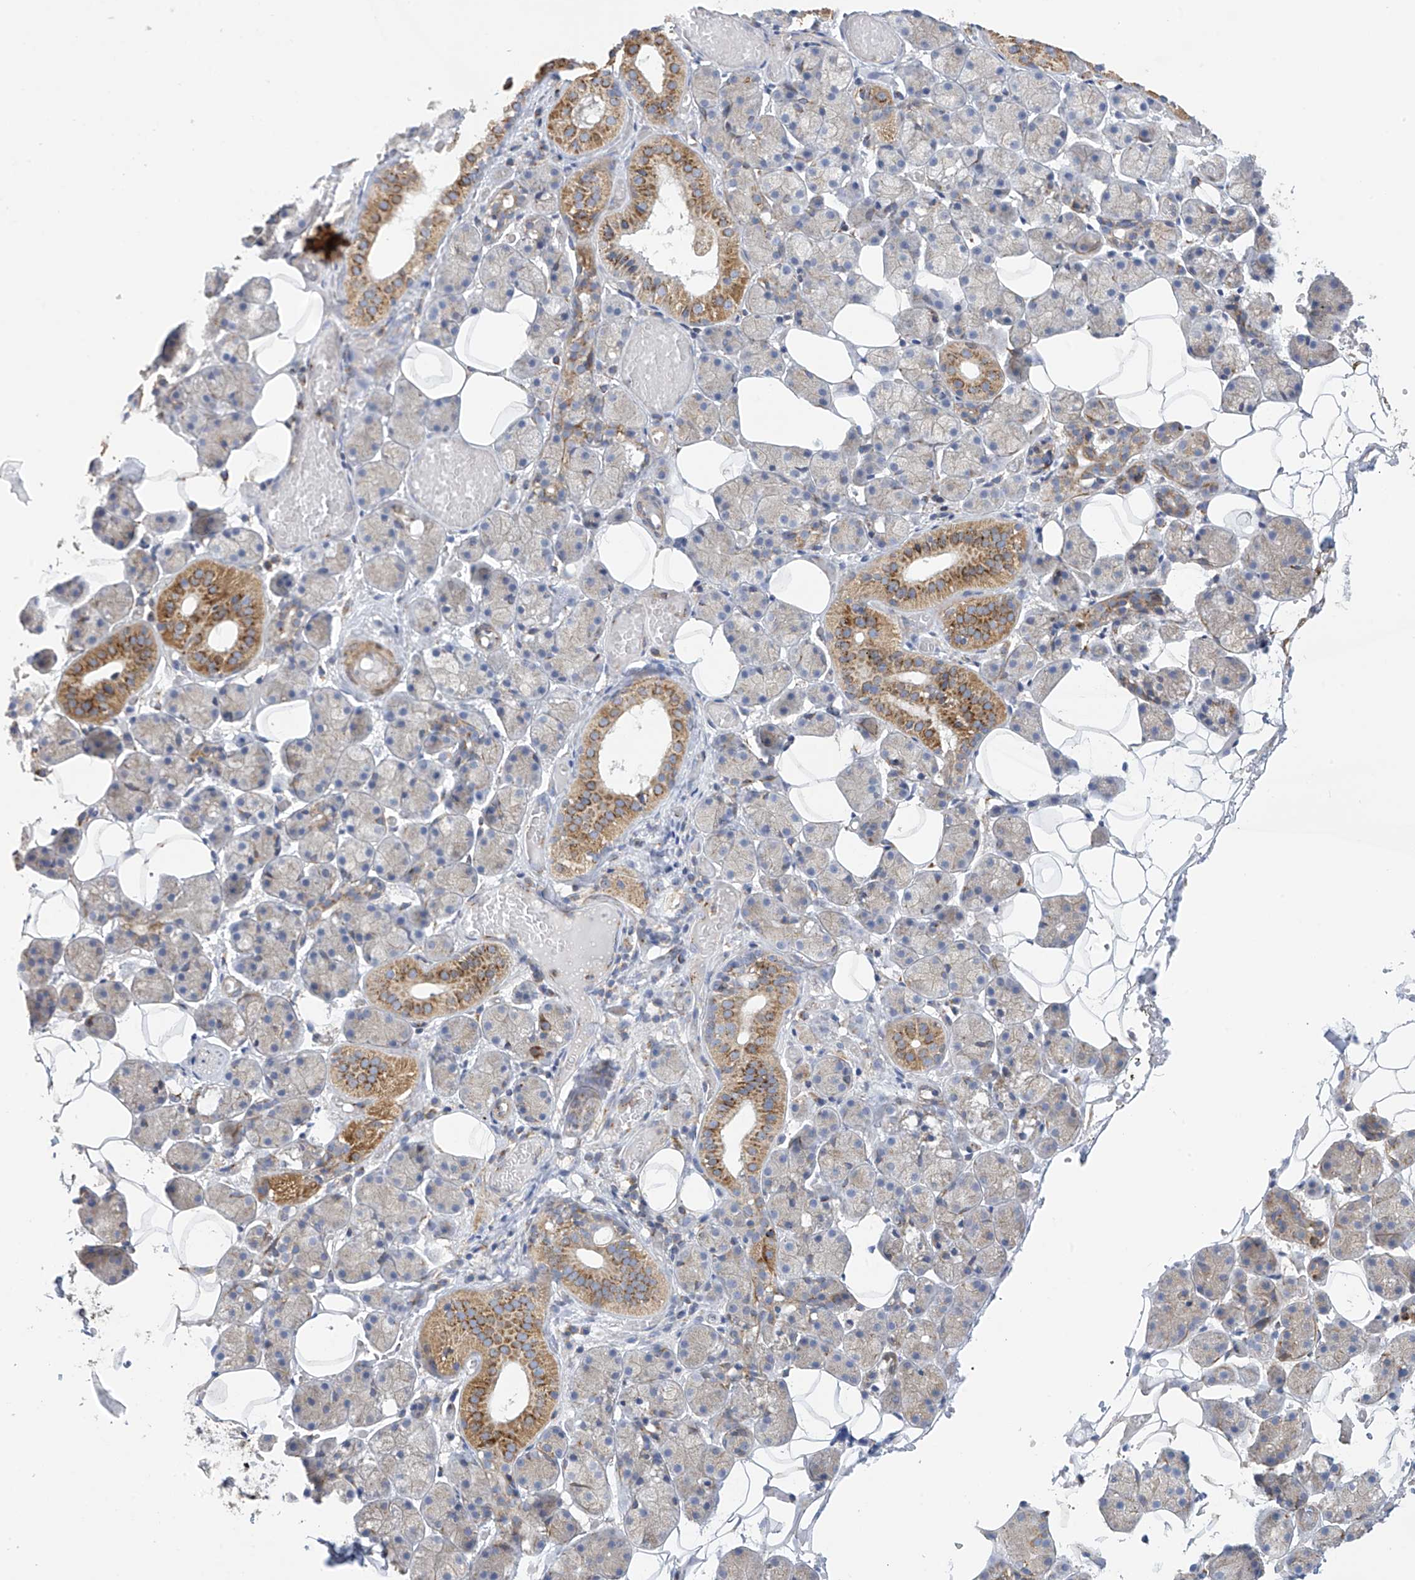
{"staining": {"intensity": "moderate", "quantity": "<25%", "location": "cytoplasmic/membranous"}, "tissue": "salivary gland", "cell_type": "Glandular cells", "image_type": "normal", "snomed": [{"axis": "morphology", "description": "Normal tissue, NOS"}, {"axis": "topography", "description": "Salivary gland"}], "caption": "Immunohistochemistry histopathology image of normal salivary gland: salivary gland stained using immunohistochemistry (IHC) displays low levels of moderate protein expression localized specifically in the cytoplasmic/membranous of glandular cells, appearing as a cytoplasmic/membranous brown color.", "gene": "ITM2B", "patient": {"sex": "female", "age": 33}}